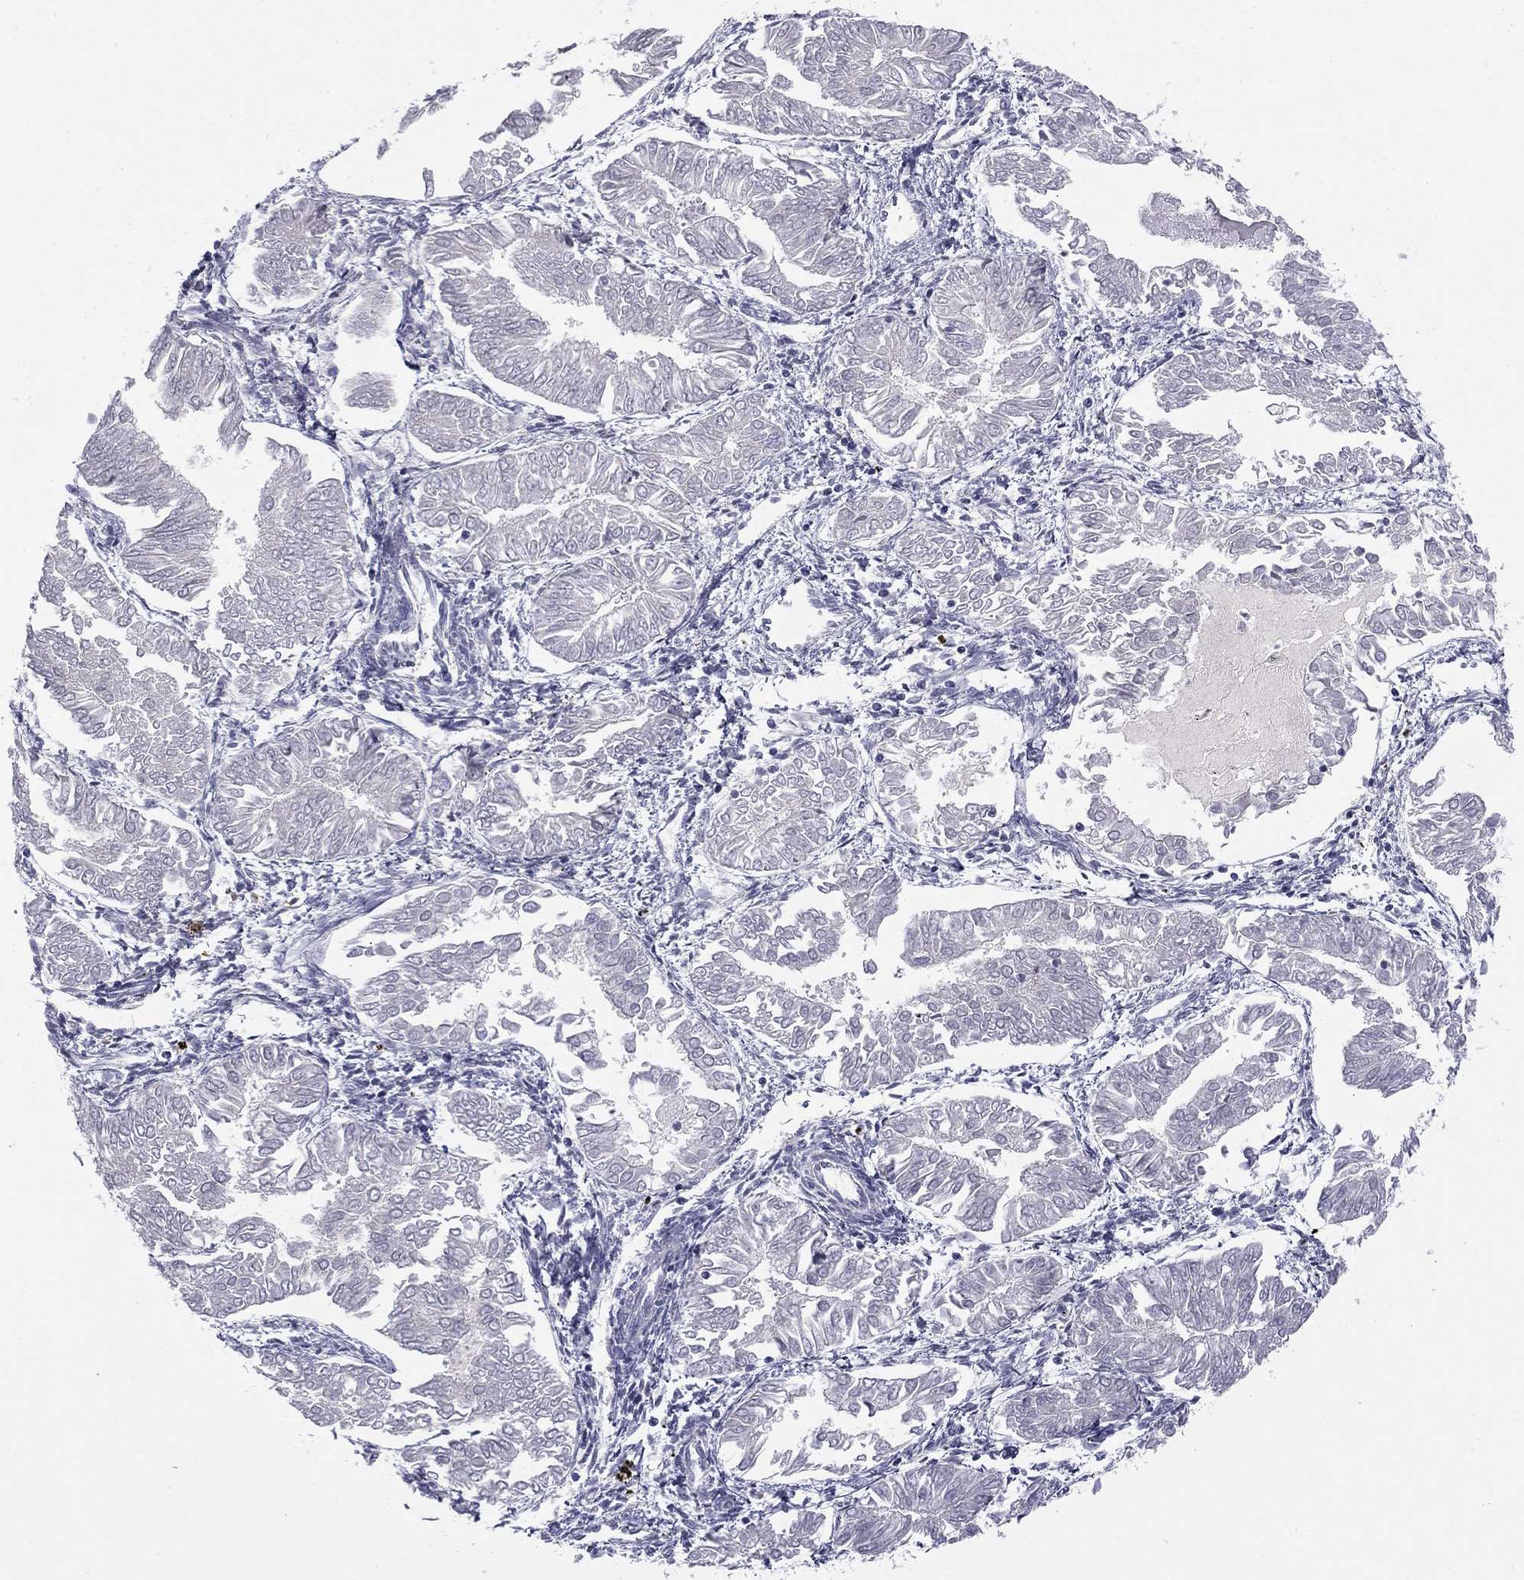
{"staining": {"intensity": "negative", "quantity": "none", "location": "none"}, "tissue": "endometrial cancer", "cell_type": "Tumor cells", "image_type": "cancer", "snomed": [{"axis": "morphology", "description": "Adenocarcinoma, NOS"}, {"axis": "topography", "description": "Endometrium"}], "caption": "The immunohistochemistry (IHC) photomicrograph has no significant positivity in tumor cells of endometrial cancer tissue.", "gene": "TFAP2B", "patient": {"sex": "female", "age": 53}}